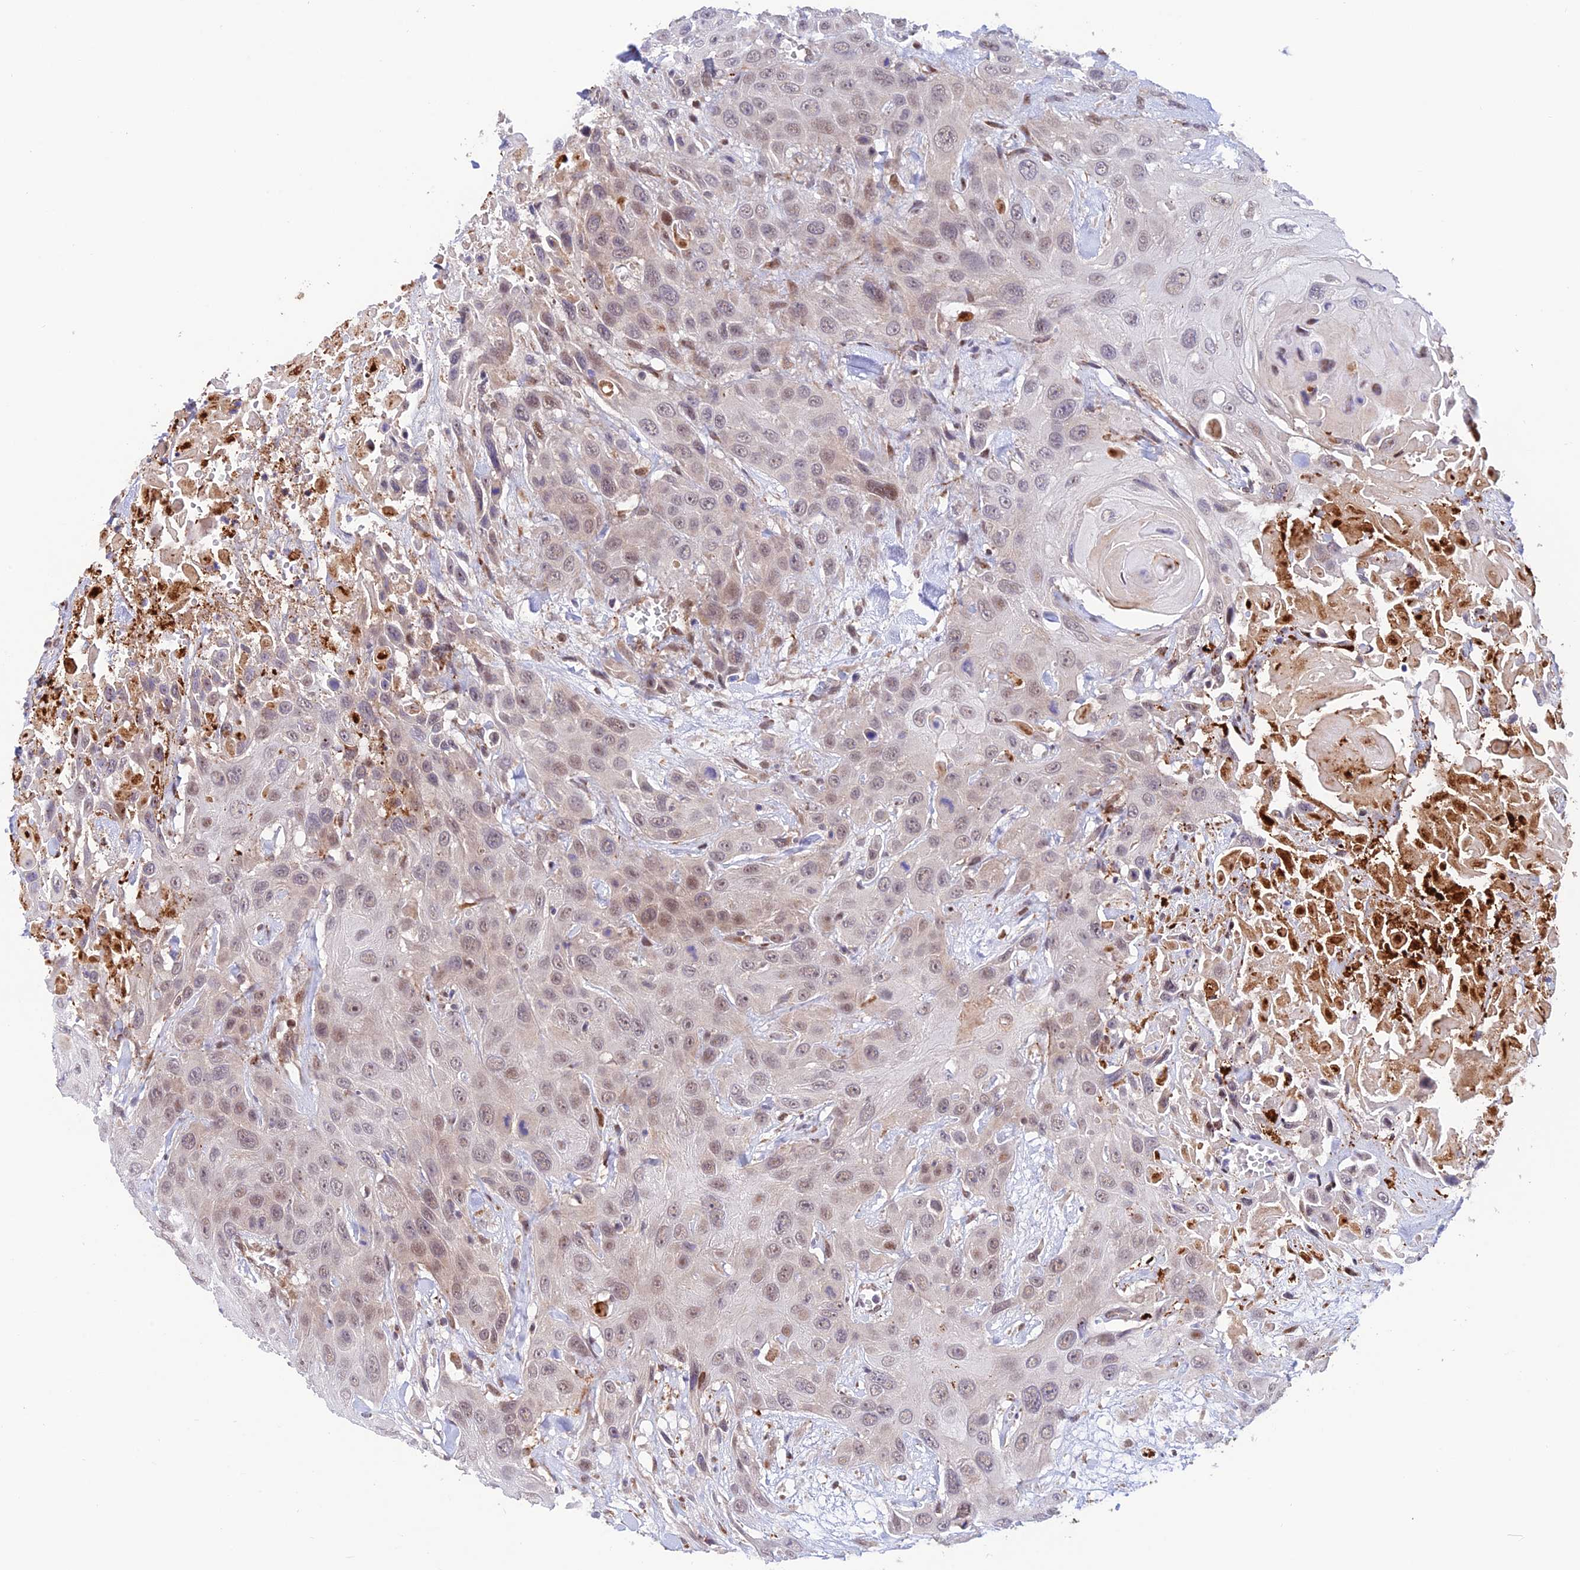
{"staining": {"intensity": "weak", "quantity": "25%-75%", "location": "nuclear"}, "tissue": "head and neck cancer", "cell_type": "Tumor cells", "image_type": "cancer", "snomed": [{"axis": "morphology", "description": "Squamous cell carcinoma, NOS"}, {"axis": "topography", "description": "Head-Neck"}], "caption": "Immunohistochemical staining of human head and neck squamous cell carcinoma exhibits low levels of weak nuclear protein staining in about 25%-75% of tumor cells.", "gene": "WDR55", "patient": {"sex": "male", "age": 81}}